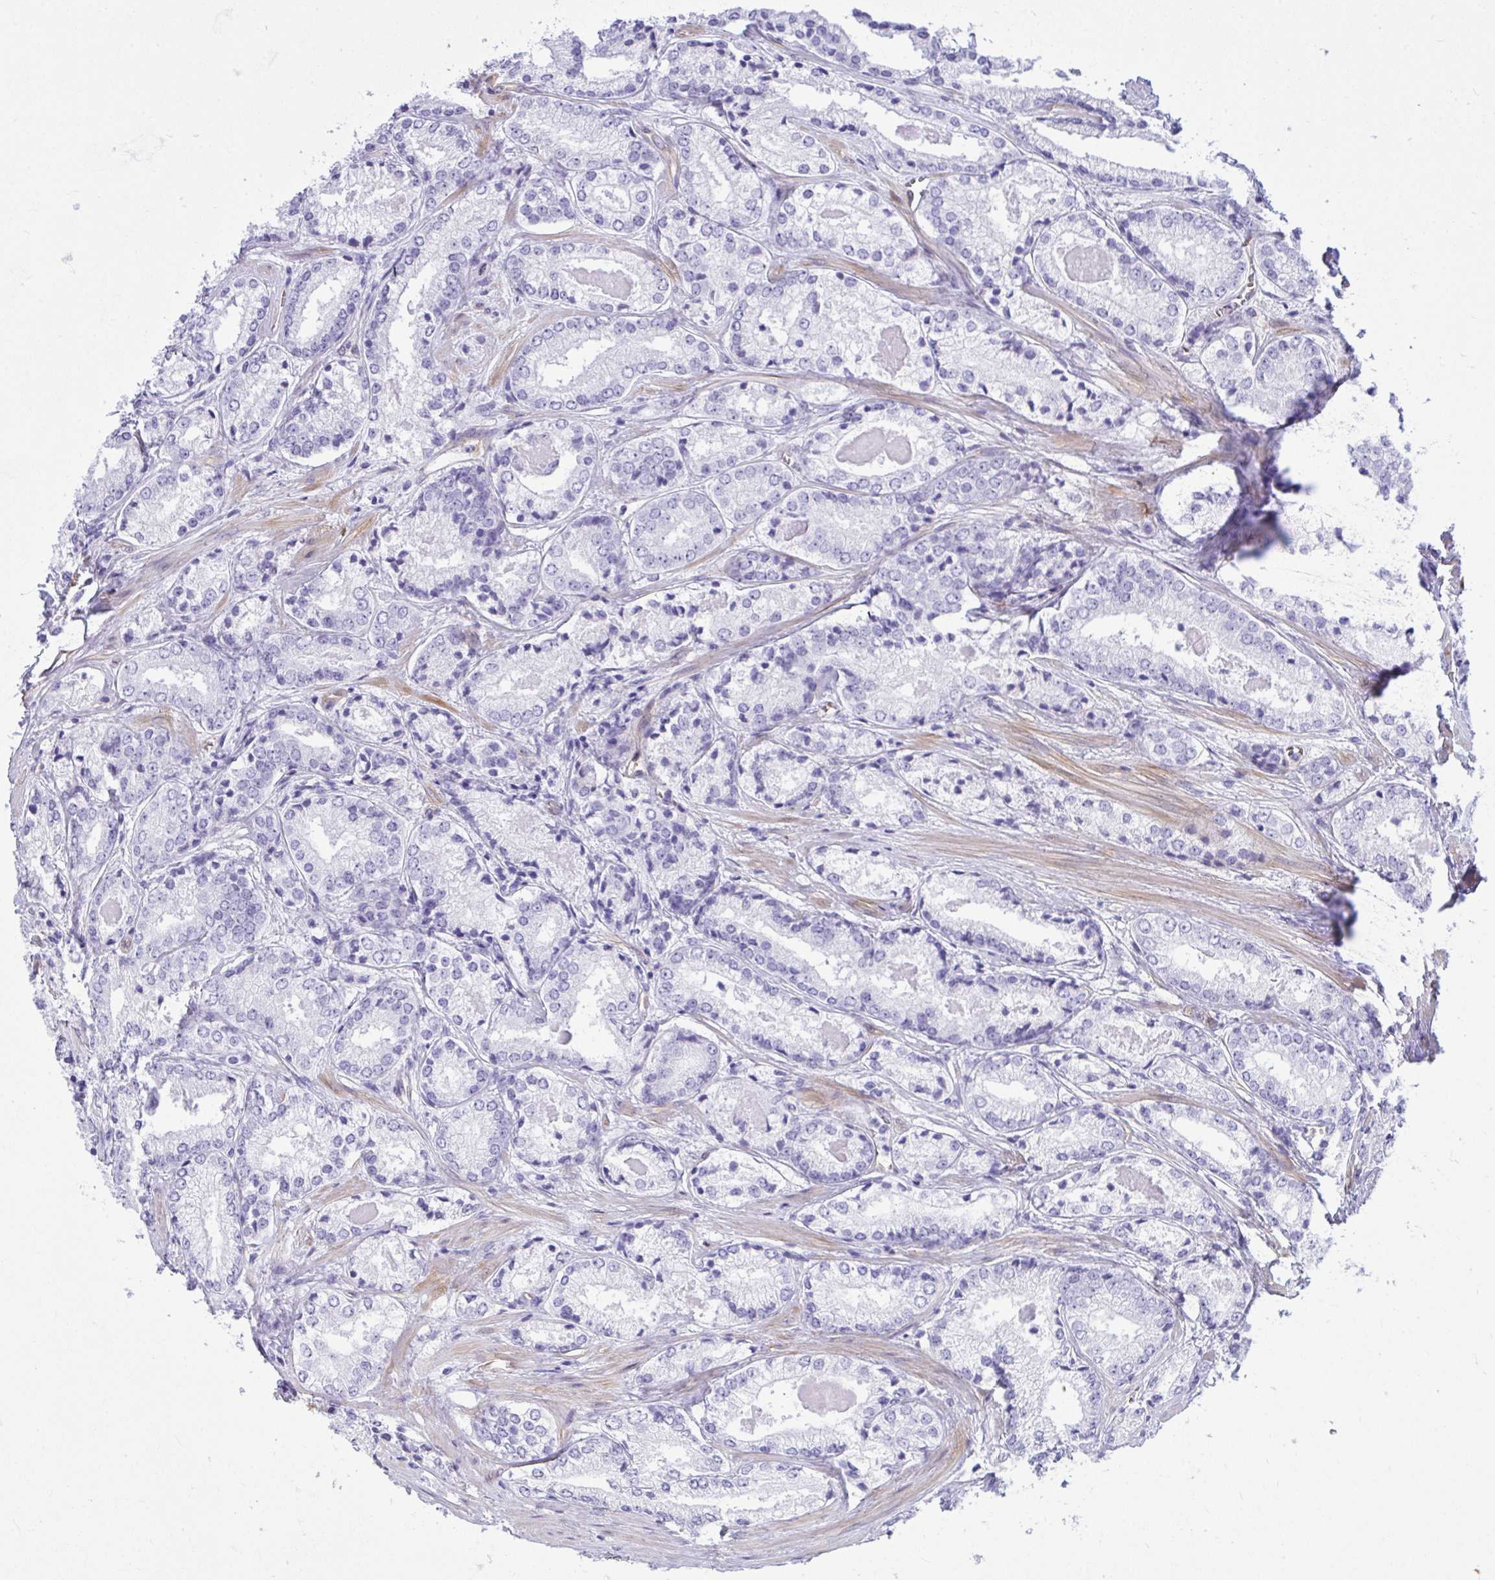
{"staining": {"intensity": "negative", "quantity": "none", "location": "none"}, "tissue": "prostate cancer", "cell_type": "Tumor cells", "image_type": "cancer", "snomed": [{"axis": "morphology", "description": "Adenocarcinoma, NOS"}, {"axis": "morphology", "description": "Adenocarcinoma, Low grade"}, {"axis": "topography", "description": "Prostate"}], "caption": "Prostate cancer was stained to show a protein in brown. There is no significant positivity in tumor cells.", "gene": "LIMS2", "patient": {"sex": "male", "age": 68}}